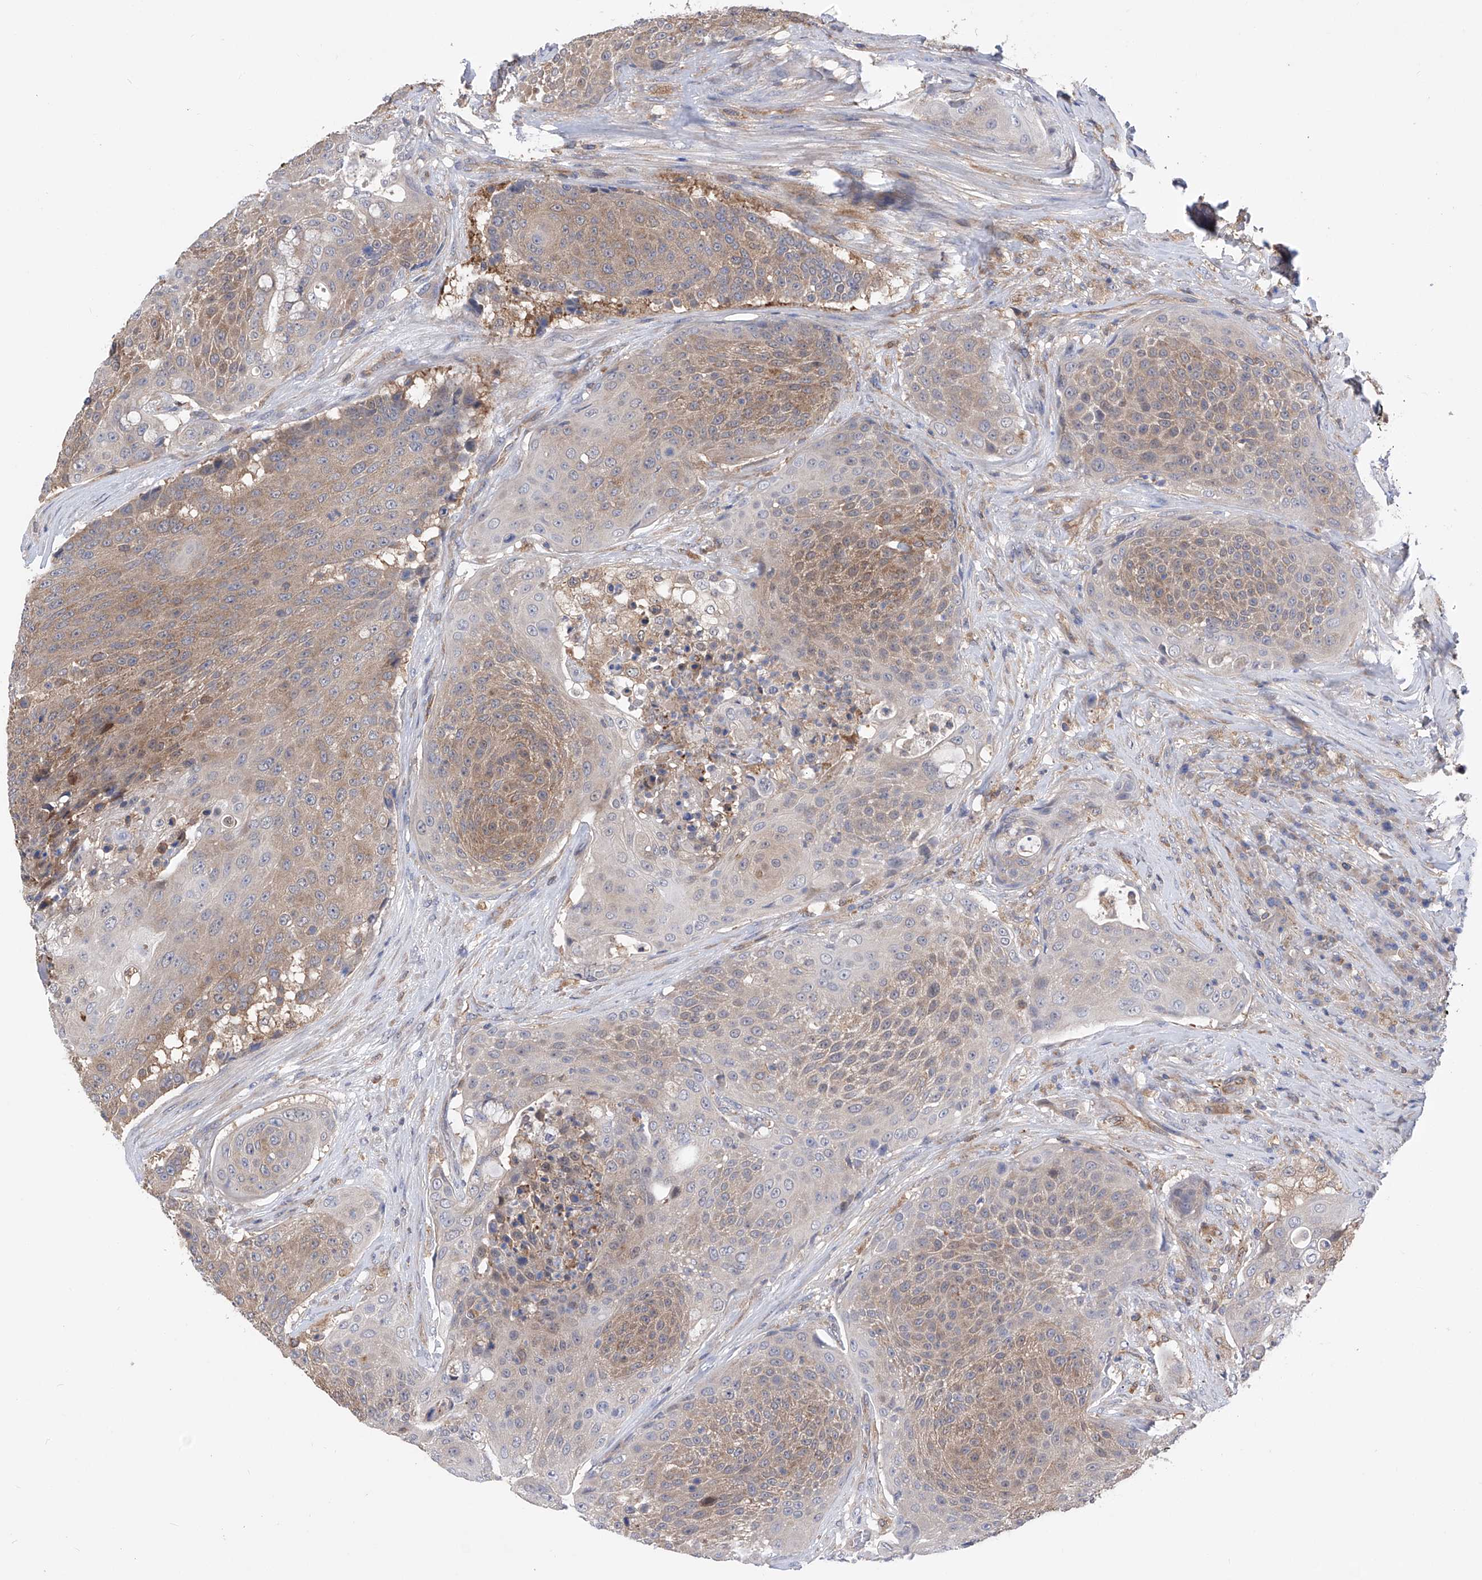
{"staining": {"intensity": "moderate", "quantity": "25%-75%", "location": "cytoplasmic/membranous"}, "tissue": "urothelial cancer", "cell_type": "Tumor cells", "image_type": "cancer", "snomed": [{"axis": "morphology", "description": "Urothelial carcinoma, High grade"}, {"axis": "topography", "description": "Urinary bladder"}], "caption": "The histopathology image reveals immunohistochemical staining of urothelial cancer. There is moderate cytoplasmic/membranous expression is present in about 25%-75% of tumor cells.", "gene": "SPATA20", "patient": {"sex": "female", "age": 63}}